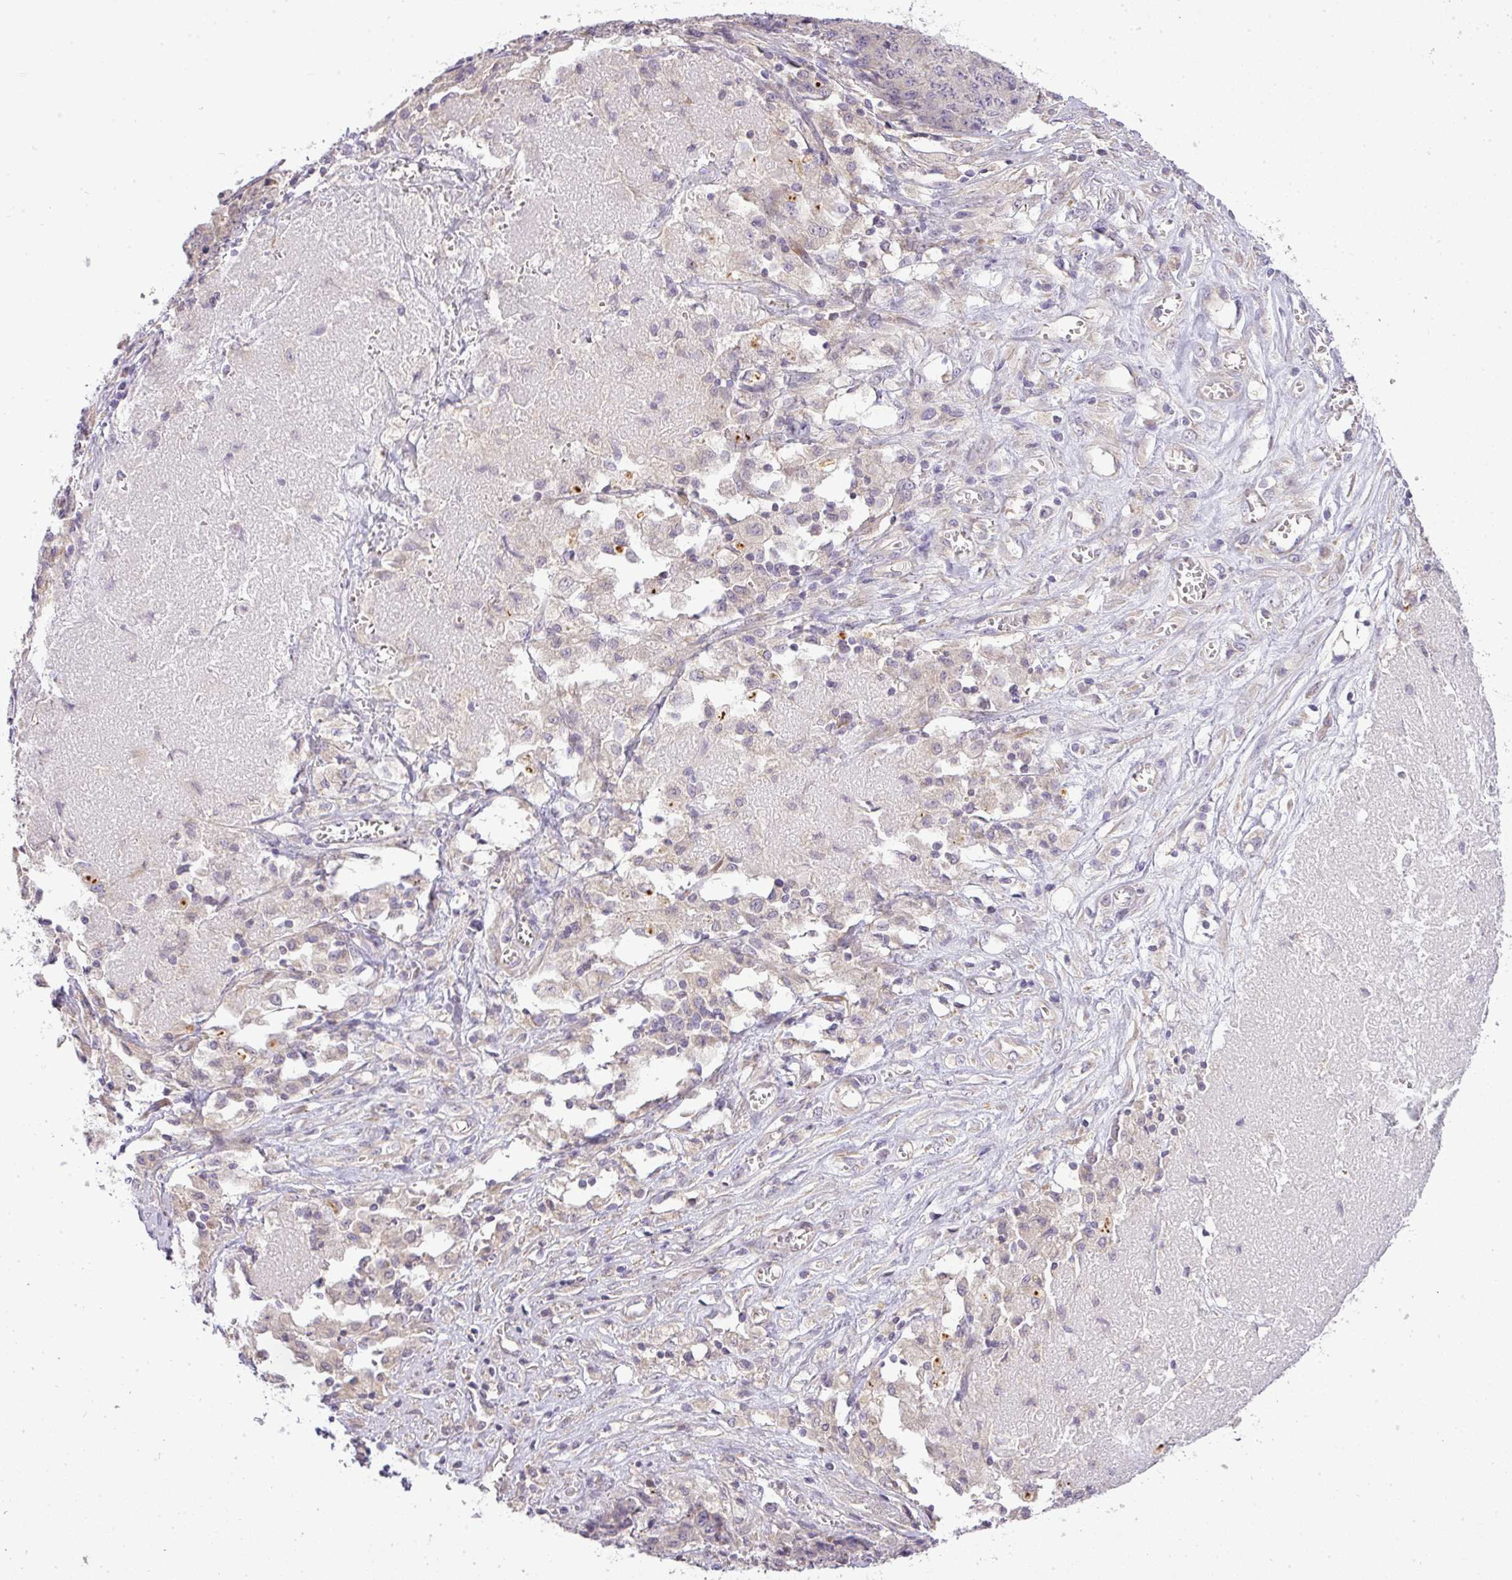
{"staining": {"intensity": "negative", "quantity": "none", "location": "none"}, "tissue": "ovarian cancer", "cell_type": "Tumor cells", "image_type": "cancer", "snomed": [{"axis": "morphology", "description": "Carcinoma, endometroid"}, {"axis": "topography", "description": "Ovary"}], "caption": "Tumor cells show no significant protein positivity in ovarian cancer (endometroid carcinoma).", "gene": "ZDHHC1", "patient": {"sex": "female", "age": 42}}